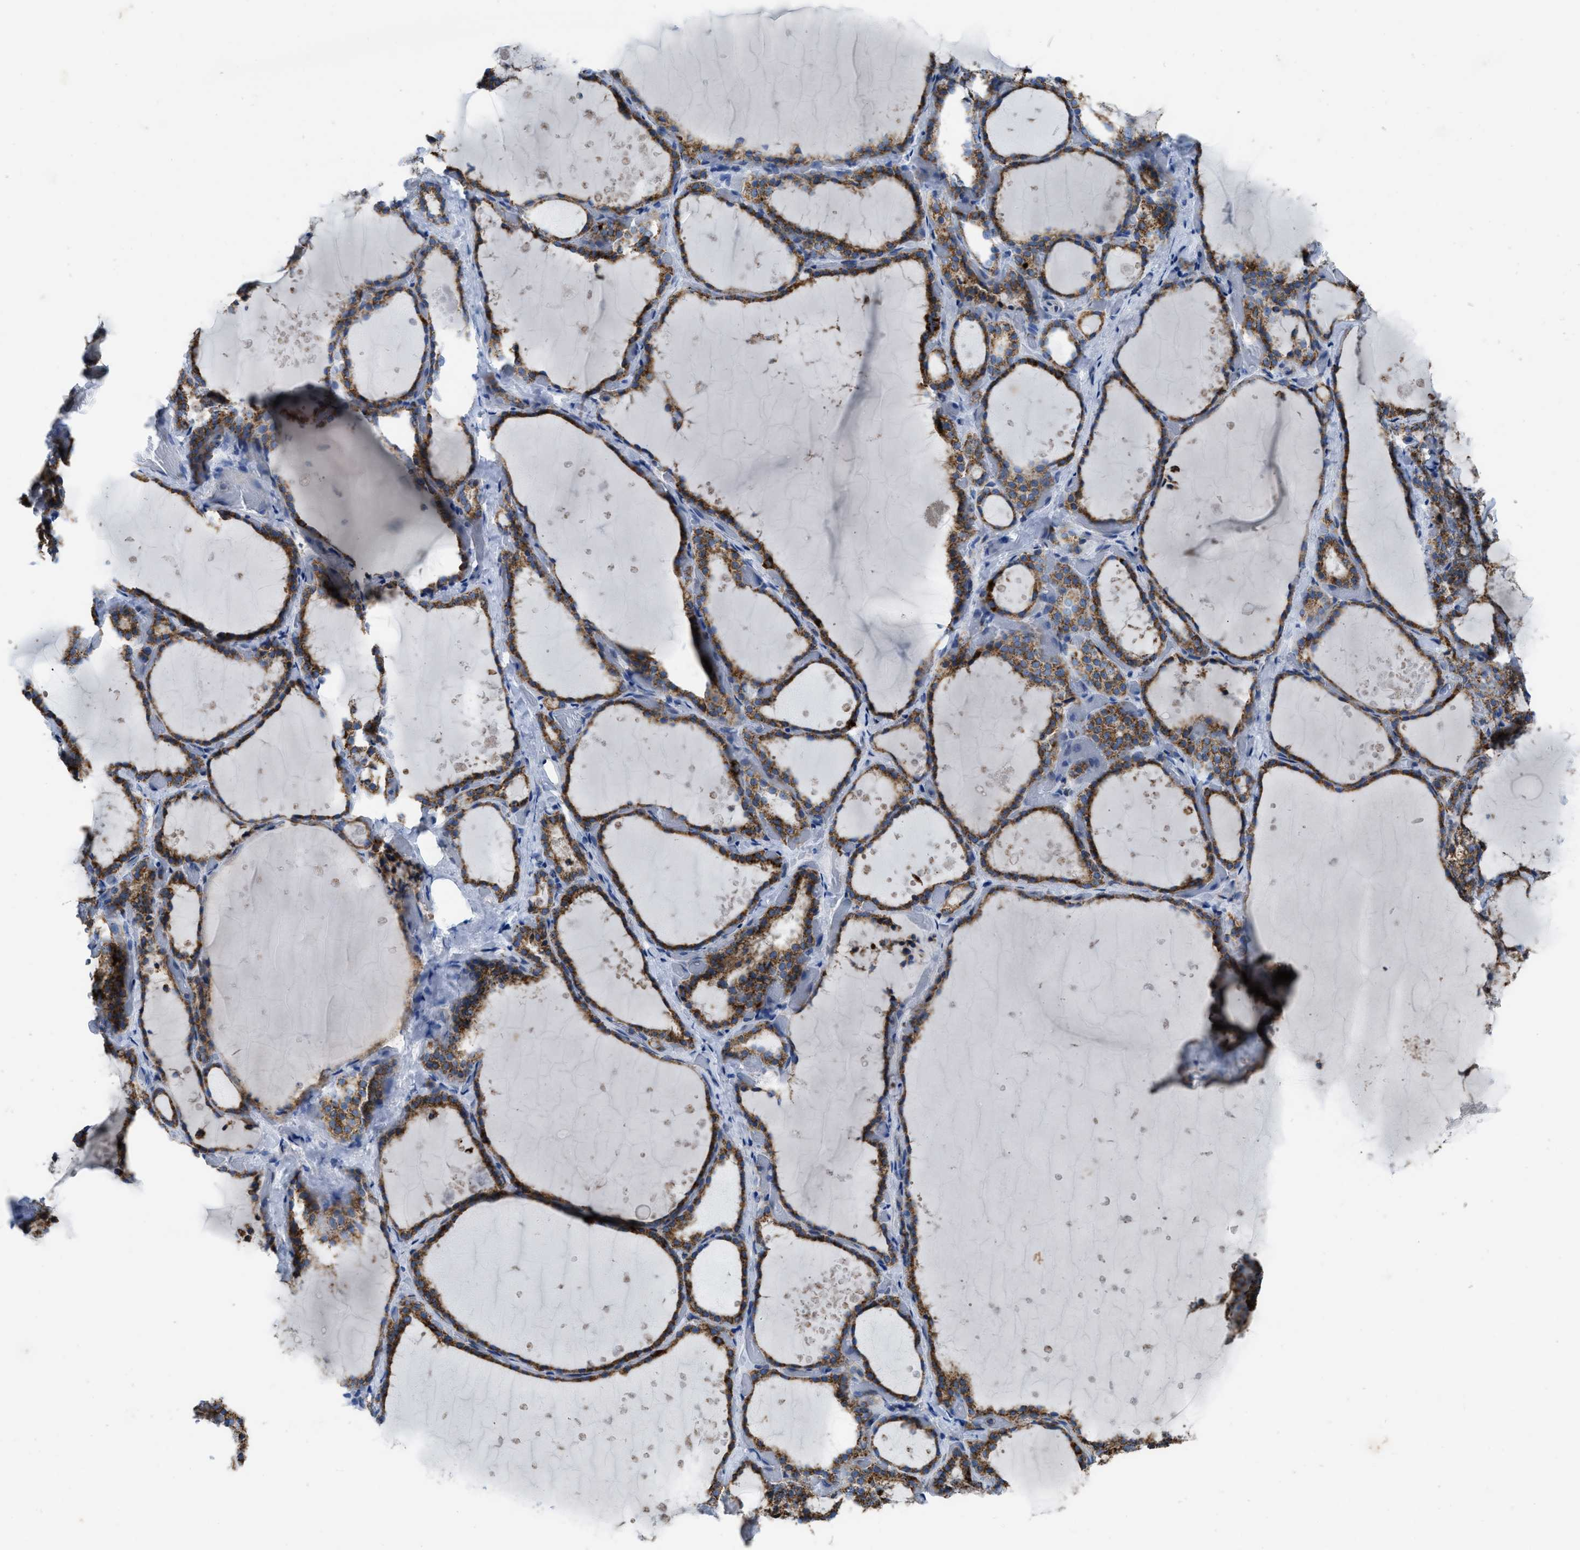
{"staining": {"intensity": "moderate", "quantity": ">75%", "location": "cytoplasmic/membranous"}, "tissue": "thyroid gland", "cell_type": "Glandular cells", "image_type": "normal", "snomed": [{"axis": "morphology", "description": "Normal tissue, NOS"}, {"axis": "topography", "description": "Thyroid gland"}], "caption": "Protein staining of benign thyroid gland exhibits moderate cytoplasmic/membranous positivity in about >75% of glandular cells.", "gene": "ETFB", "patient": {"sex": "female", "age": 44}}